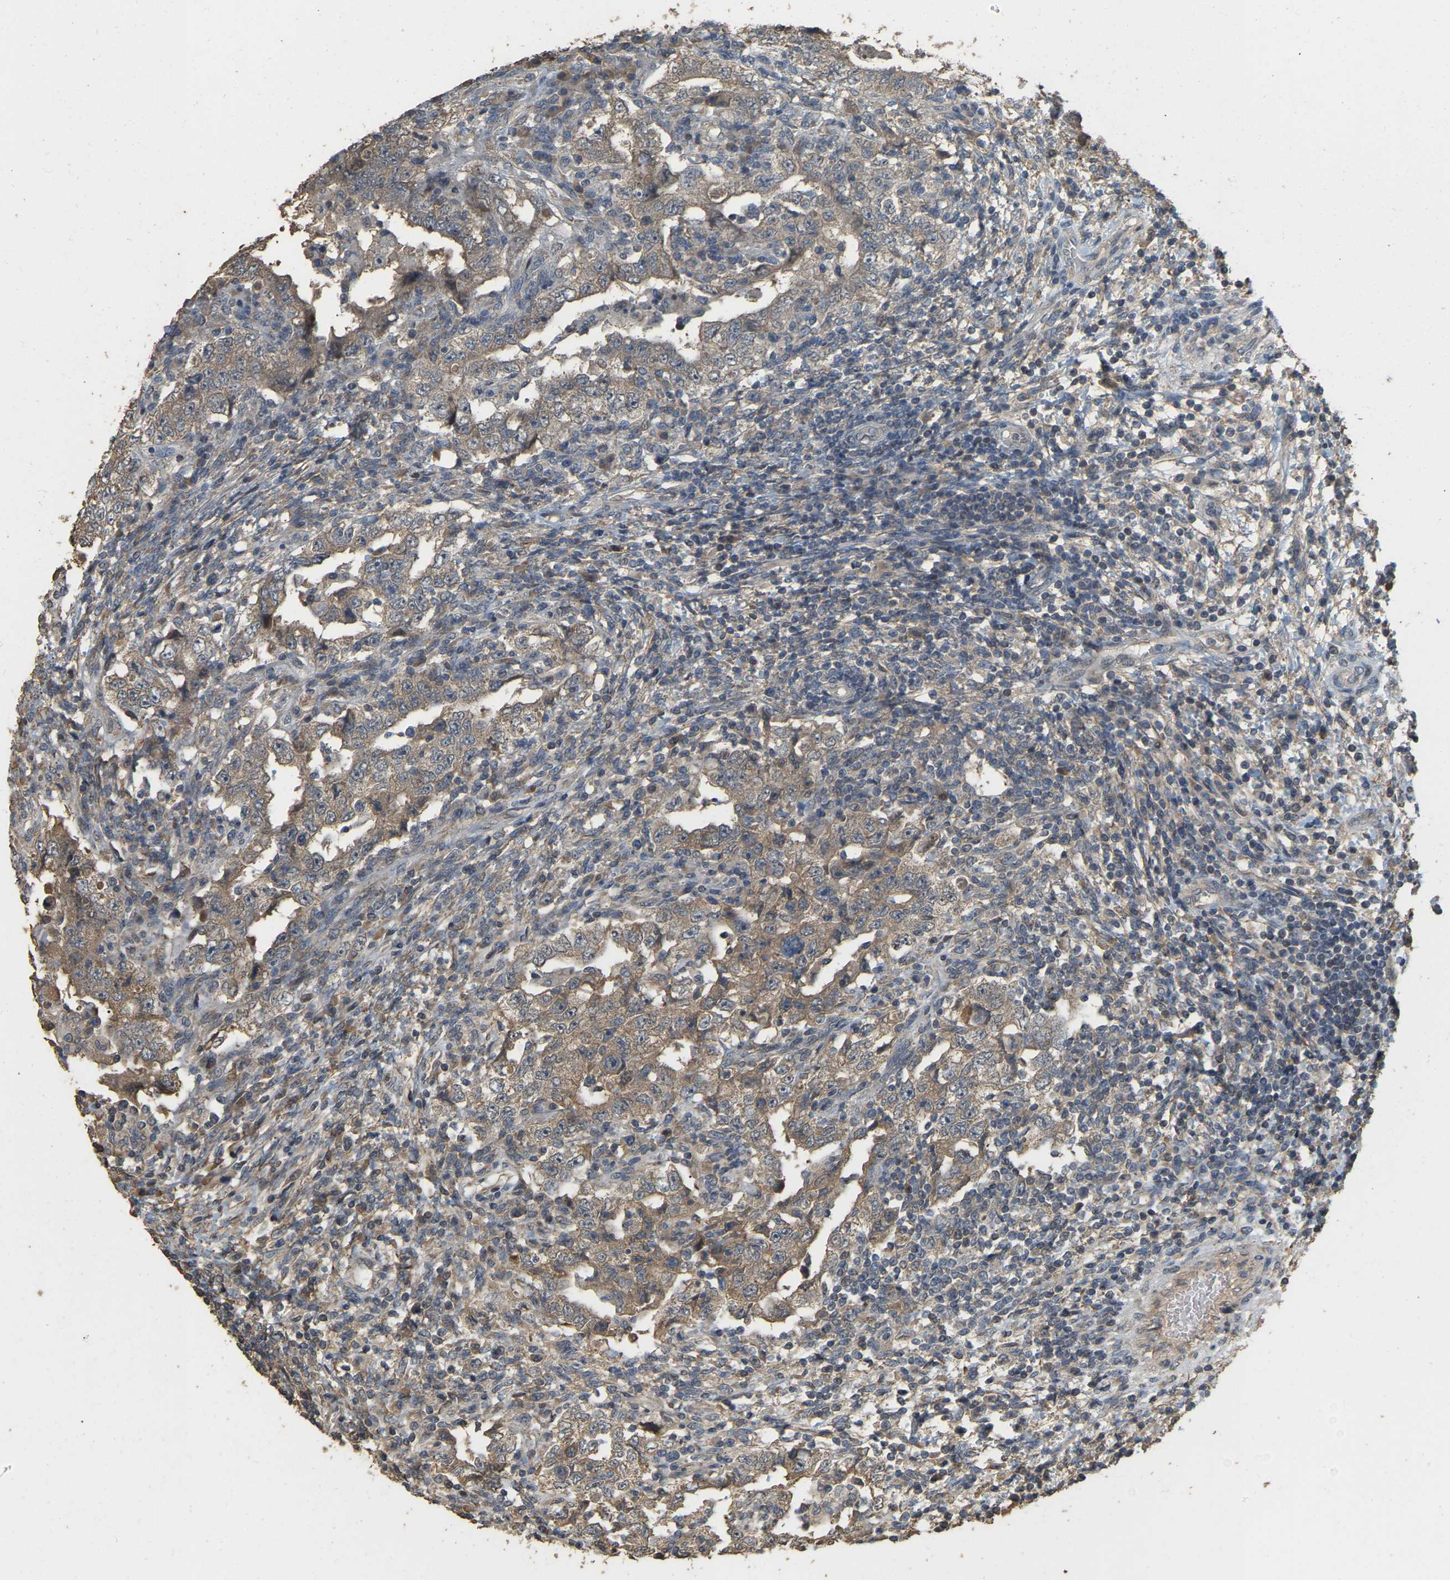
{"staining": {"intensity": "moderate", "quantity": ">75%", "location": "cytoplasmic/membranous"}, "tissue": "testis cancer", "cell_type": "Tumor cells", "image_type": "cancer", "snomed": [{"axis": "morphology", "description": "Carcinoma, Embryonal, NOS"}, {"axis": "topography", "description": "Testis"}], "caption": "Immunohistochemical staining of human testis embryonal carcinoma shows medium levels of moderate cytoplasmic/membranous protein expression in about >75% of tumor cells.", "gene": "NCS1", "patient": {"sex": "male", "age": 26}}